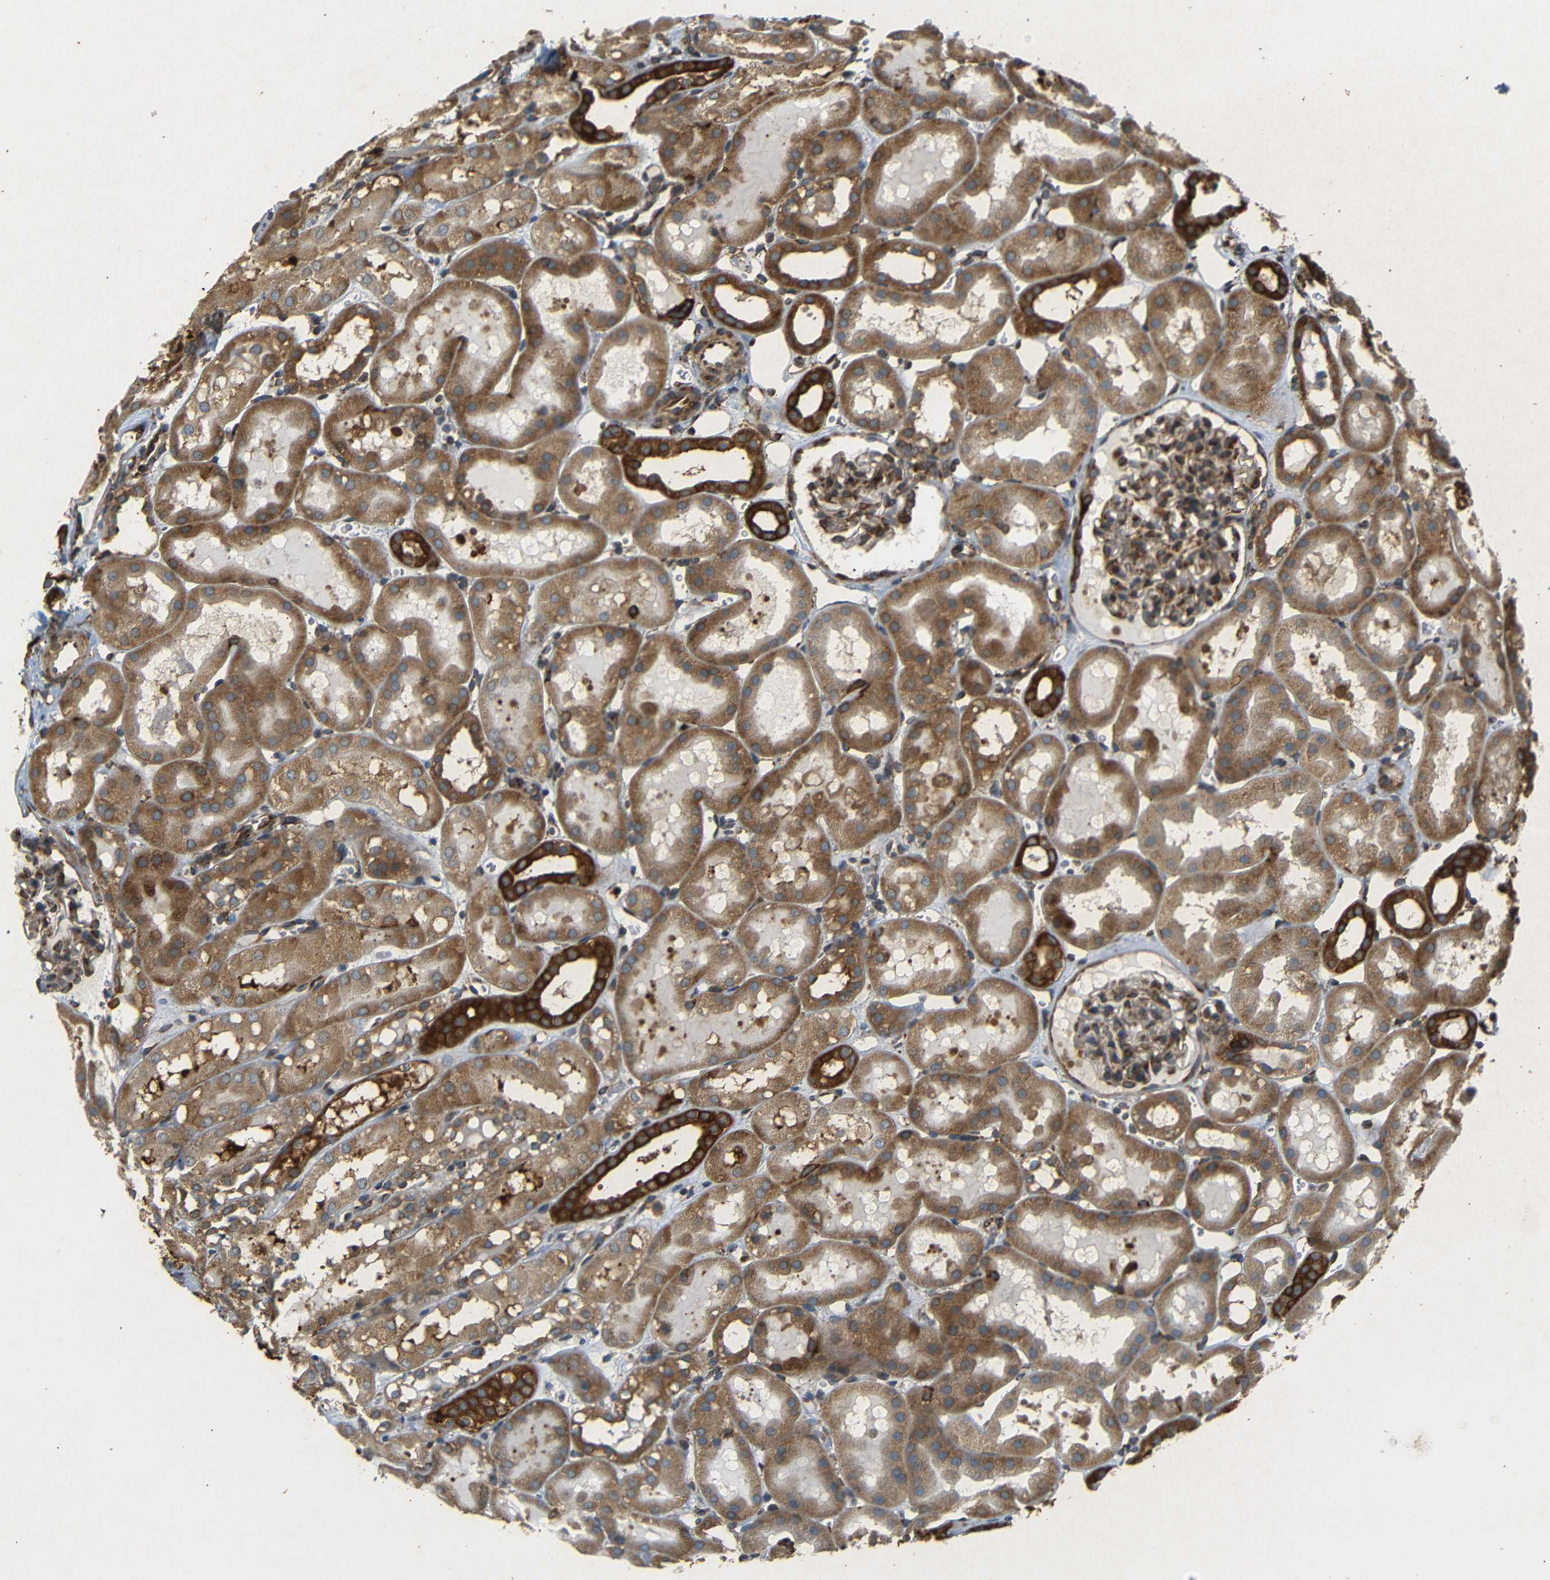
{"staining": {"intensity": "moderate", "quantity": "25%-75%", "location": "cytoplasmic/membranous"}, "tissue": "kidney", "cell_type": "Cells in glomeruli", "image_type": "normal", "snomed": [{"axis": "morphology", "description": "Normal tissue, NOS"}, {"axis": "topography", "description": "Kidney"}, {"axis": "topography", "description": "Urinary bladder"}], "caption": "Immunohistochemistry (IHC) of benign human kidney reveals medium levels of moderate cytoplasmic/membranous positivity in about 25%-75% of cells in glomeruli. (Stains: DAB in brown, nuclei in blue, Microscopy: brightfield microscopy at high magnification).", "gene": "BTF3", "patient": {"sex": "male", "age": 16}}